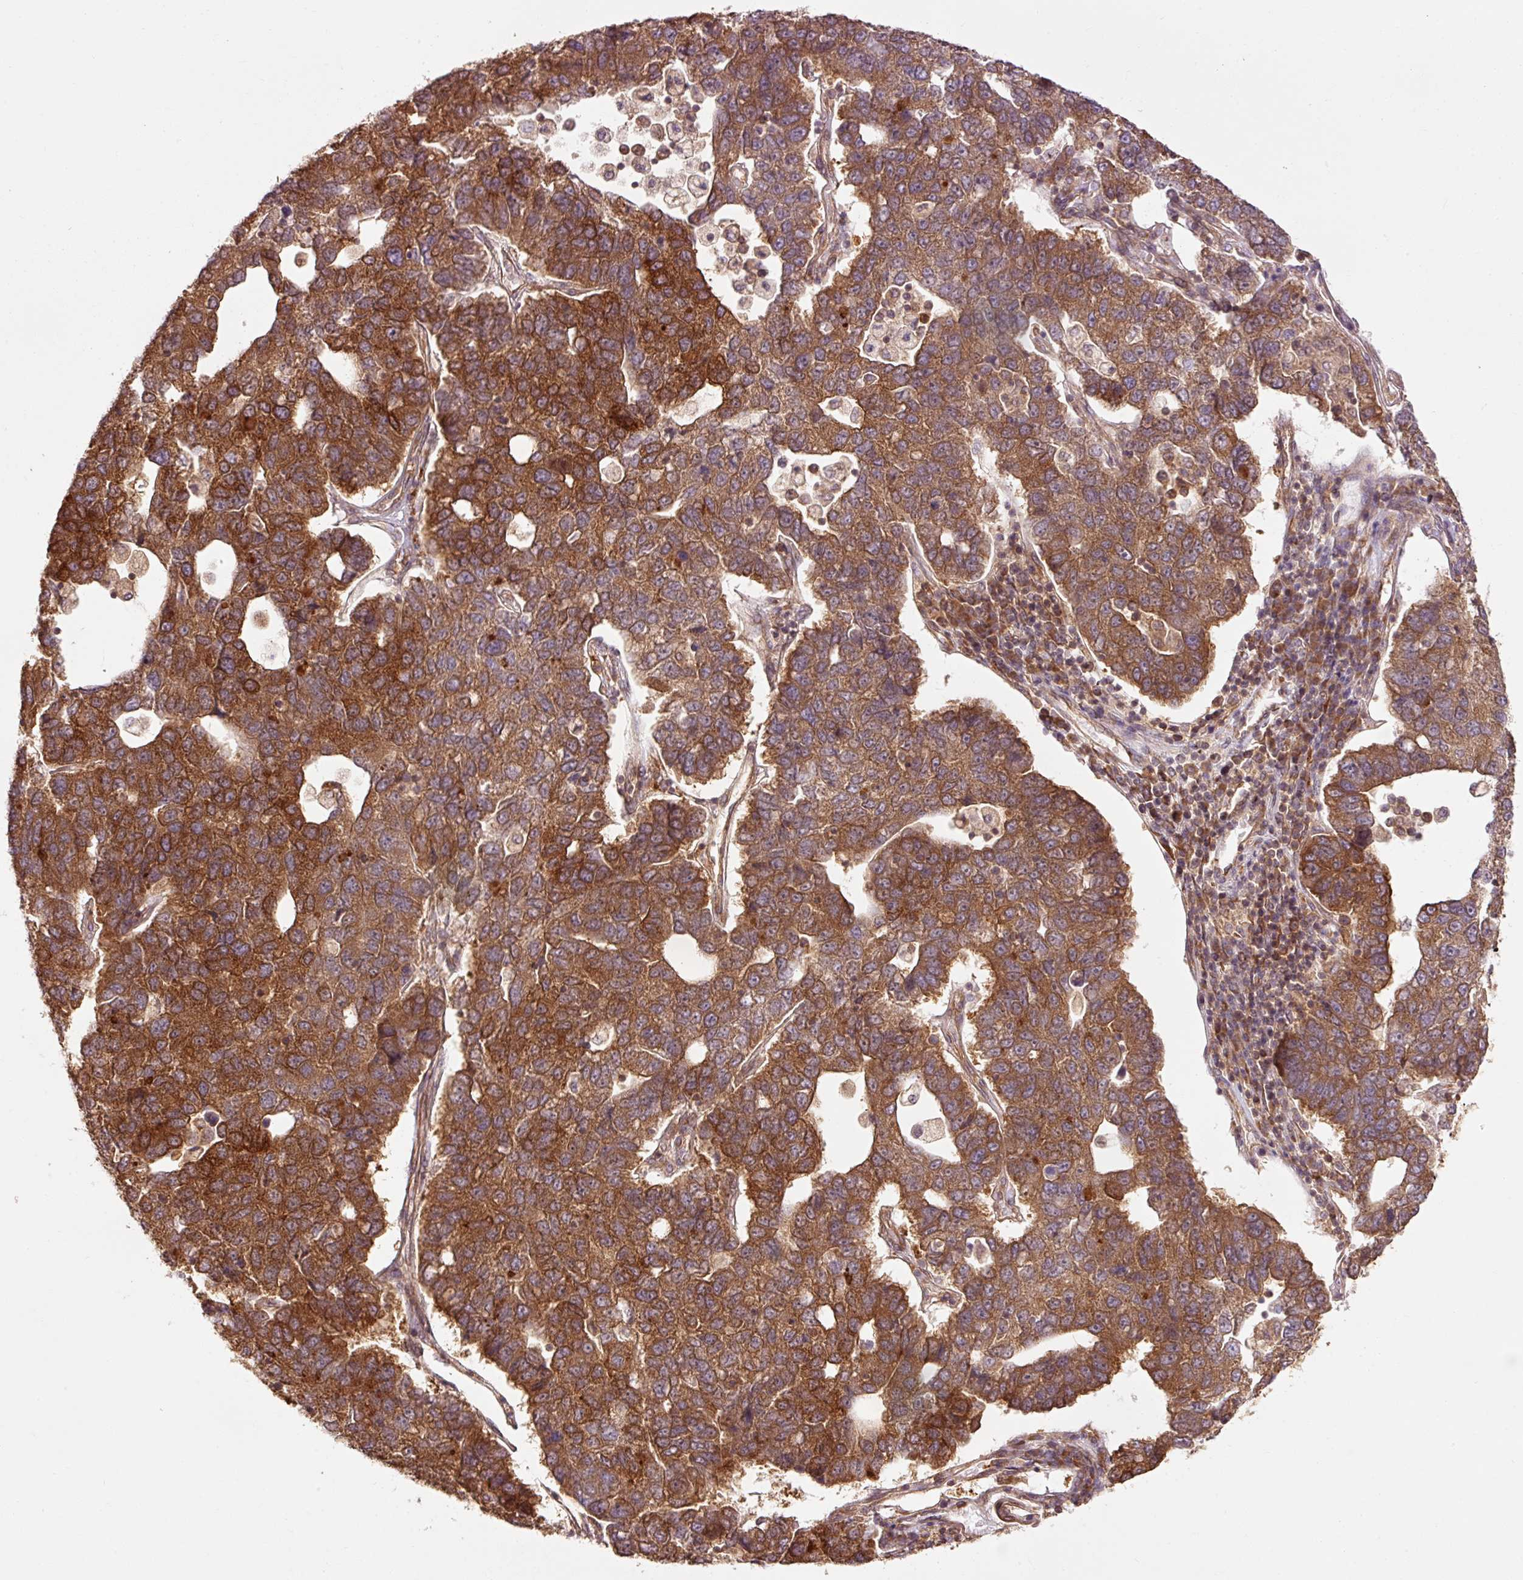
{"staining": {"intensity": "moderate", "quantity": ">75%", "location": "cytoplasmic/membranous"}, "tissue": "pancreatic cancer", "cell_type": "Tumor cells", "image_type": "cancer", "snomed": [{"axis": "morphology", "description": "Adenocarcinoma, NOS"}, {"axis": "topography", "description": "Pancreas"}], "caption": "Moderate cytoplasmic/membranous protein positivity is seen in approximately >75% of tumor cells in pancreatic adenocarcinoma.", "gene": "PDAP1", "patient": {"sex": "female", "age": 61}}